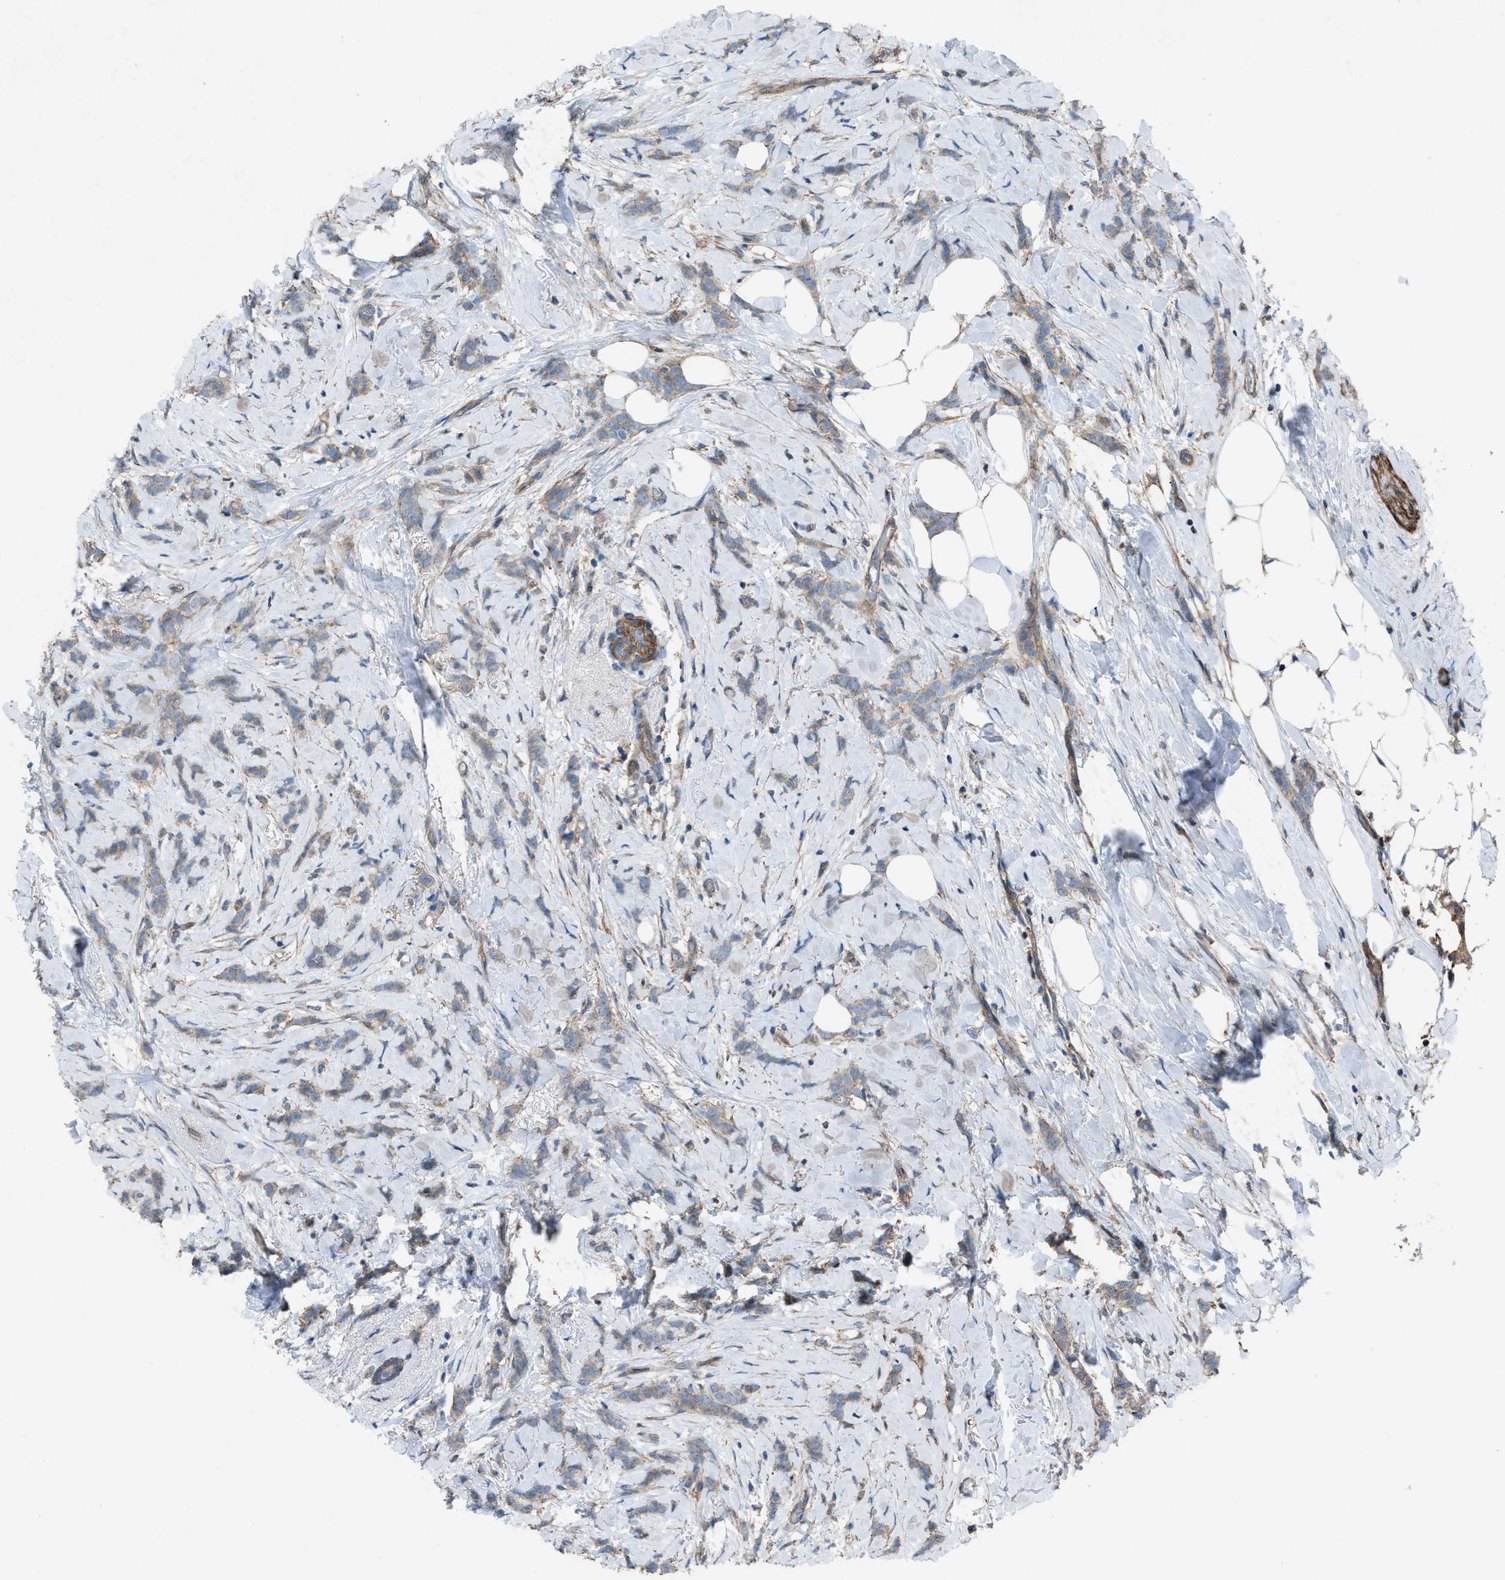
{"staining": {"intensity": "weak", "quantity": "25%-75%", "location": "cytoplasmic/membranous"}, "tissue": "breast cancer", "cell_type": "Tumor cells", "image_type": "cancer", "snomed": [{"axis": "morphology", "description": "Lobular carcinoma, in situ"}, {"axis": "morphology", "description": "Lobular carcinoma"}, {"axis": "topography", "description": "Breast"}], "caption": "Immunohistochemistry (IHC) of human breast cancer (lobular carcinoma in situ) displays low levels of weak cytoplasmic/membranous staining in about 25%-75% of tumor cells.", "gene": "NCK2", "patient": {"sex": "female", "age": 41}}